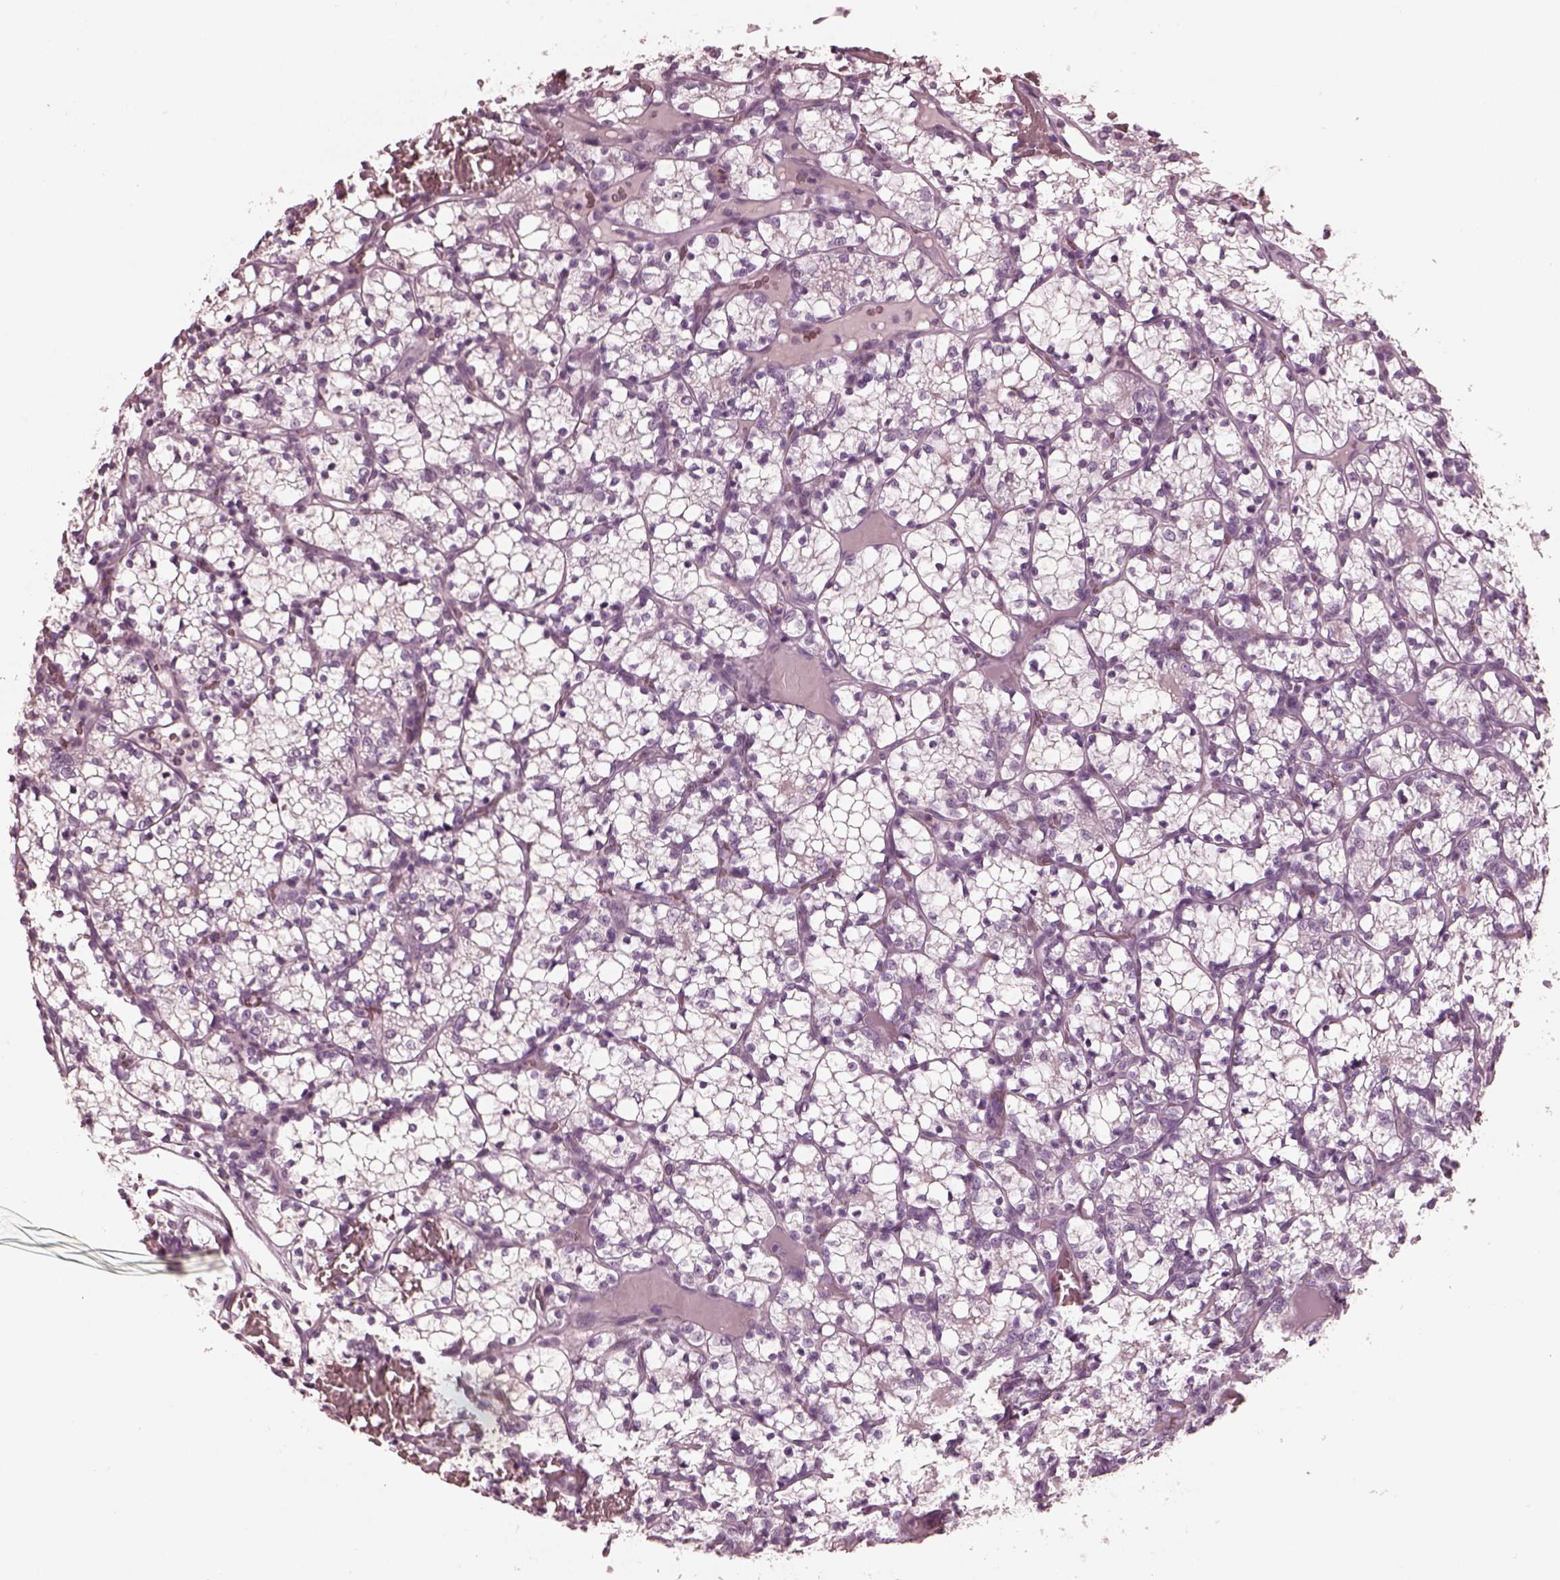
{"staining": {"intensity": "negative", "quantity": "none", "location": "none"}, "tissue": "renal cancer", "cell_type": "Tumor cells", "image_type": "cancer", "snomed": [{"axis": "morphology", "description": "Adenocarcinoma, NOS"}, {"axis": "topography", "description": "Kidney"}], "caption": "Tumor cells show no significant expression in adenocarcinoma (renal).", "gene": "CGA", "patient": {"sex": "female", "age": 69}}